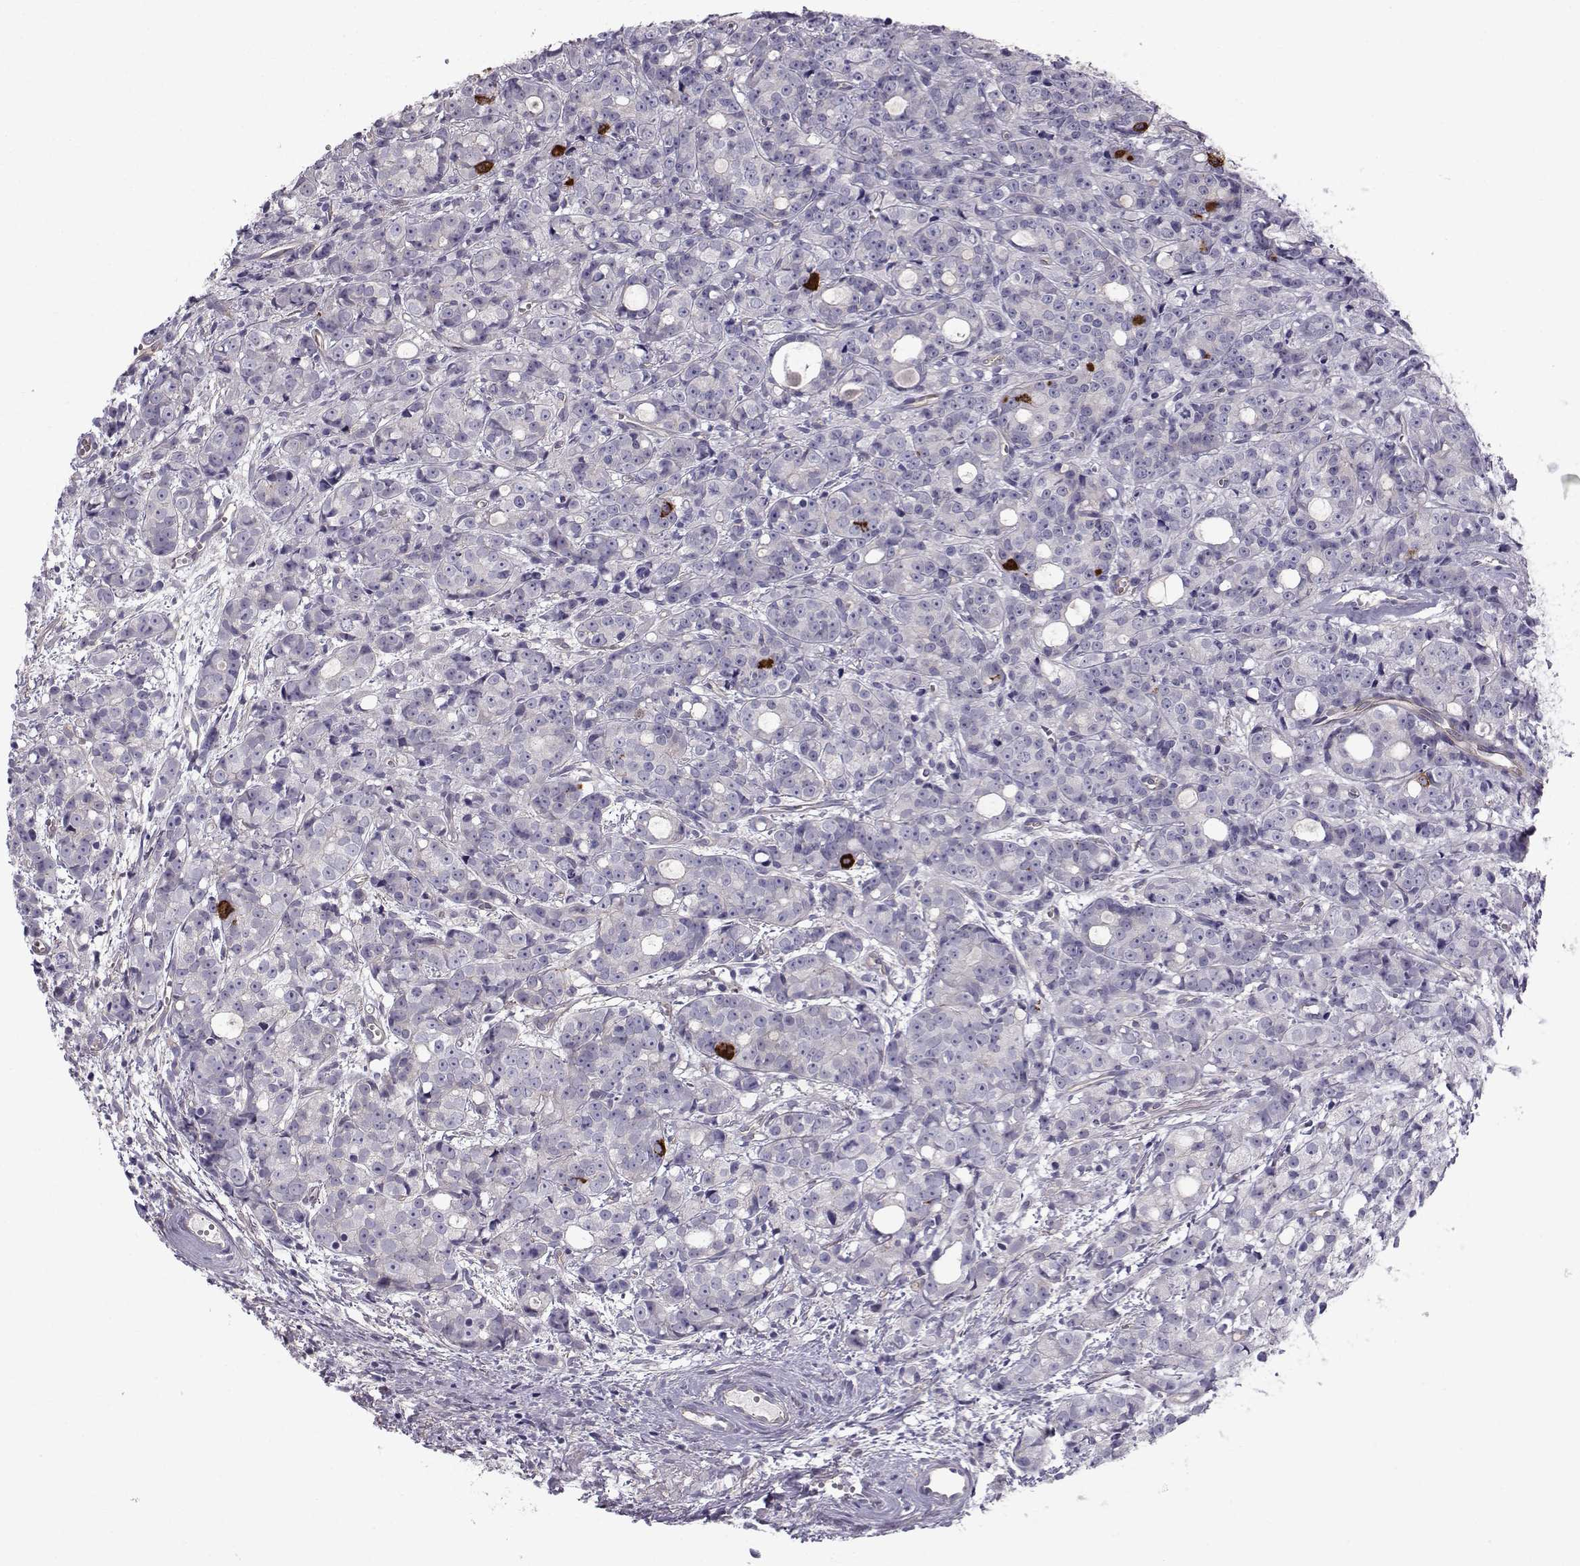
{"staining": {"intensity": "strong", "quantity": "<25%", "location": "cytoplasmic/membranous"}, "tissue": "prostate cancer", "cell_type": "Tumor cells", "image_type": "cancer", "snomed": [{"axis": "morphology", "description": "Adenocarcinoma, Medium grade"}, {"axis": "topography", "description": "Prostate"}], "caption": "Tumor cells reveal medium levels of strong cytoplasmic/membranous expression in about <25% of cells in prostate adenocarcinoma (medium-grade). (DAB IHC, brown staining for protein, blue staining for nuclei).", "gene": "QPCT", "patient": {"sex": "male", "age": 74}}